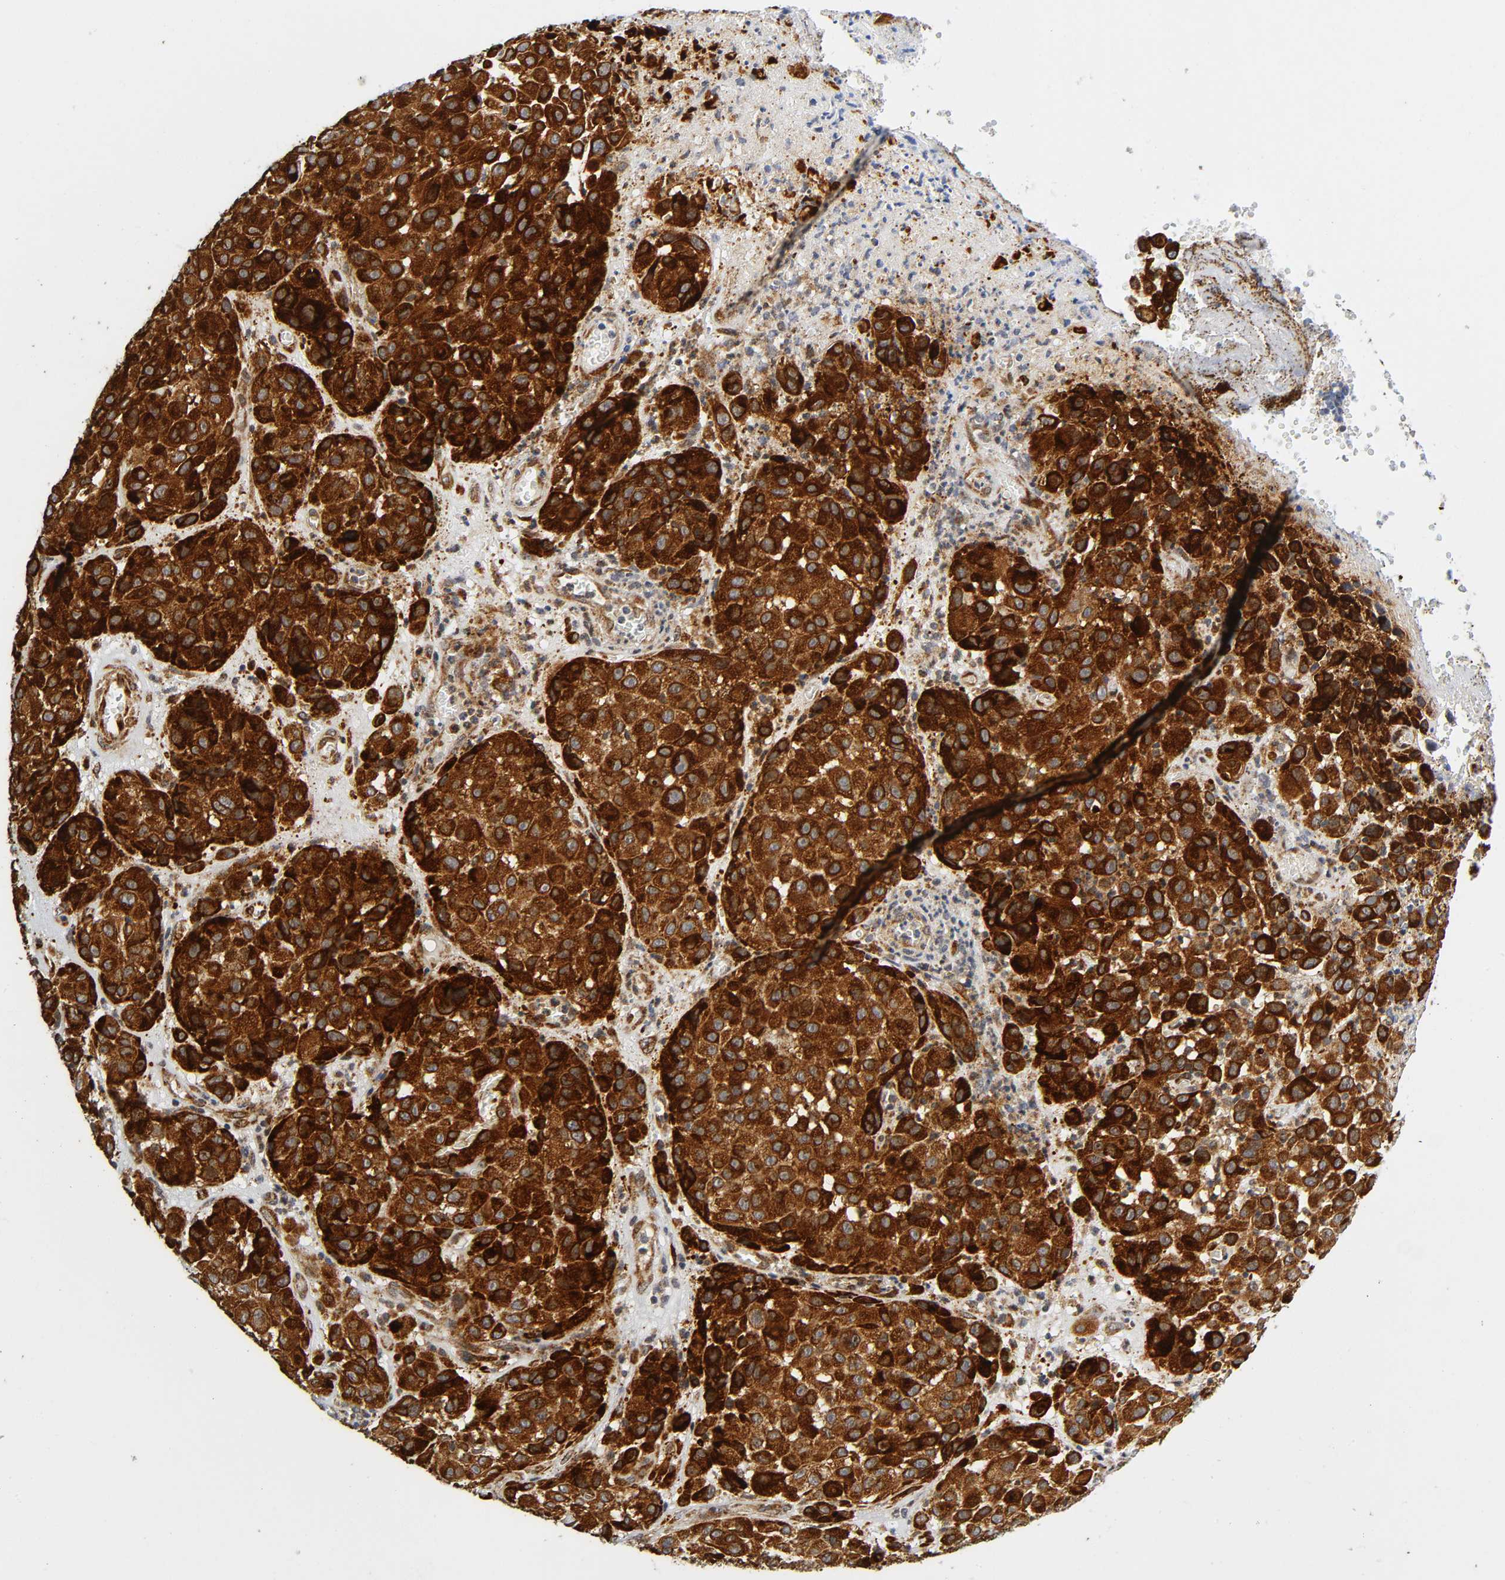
{"staining": {"intensity": "strong", "quantity": ">75%", "location": "cytoplasmic/membranous"}, "tissue": "melanoma", "cell_type": "Tumor cells", "image_type": "cancer", "snomed": [{"axis": "morphology", "description": "Malignant melanoma, NOS"}, {"axis": "topography", "description": "Skin"}], "caption": "Human malignant melanoma stained with a brown dye reveals strong cytoplasmic/membranous positive positivity in approximately >75% of tumor cells.", "gene": "SOS2", "patient": {"sex": "female", "age": 21}}